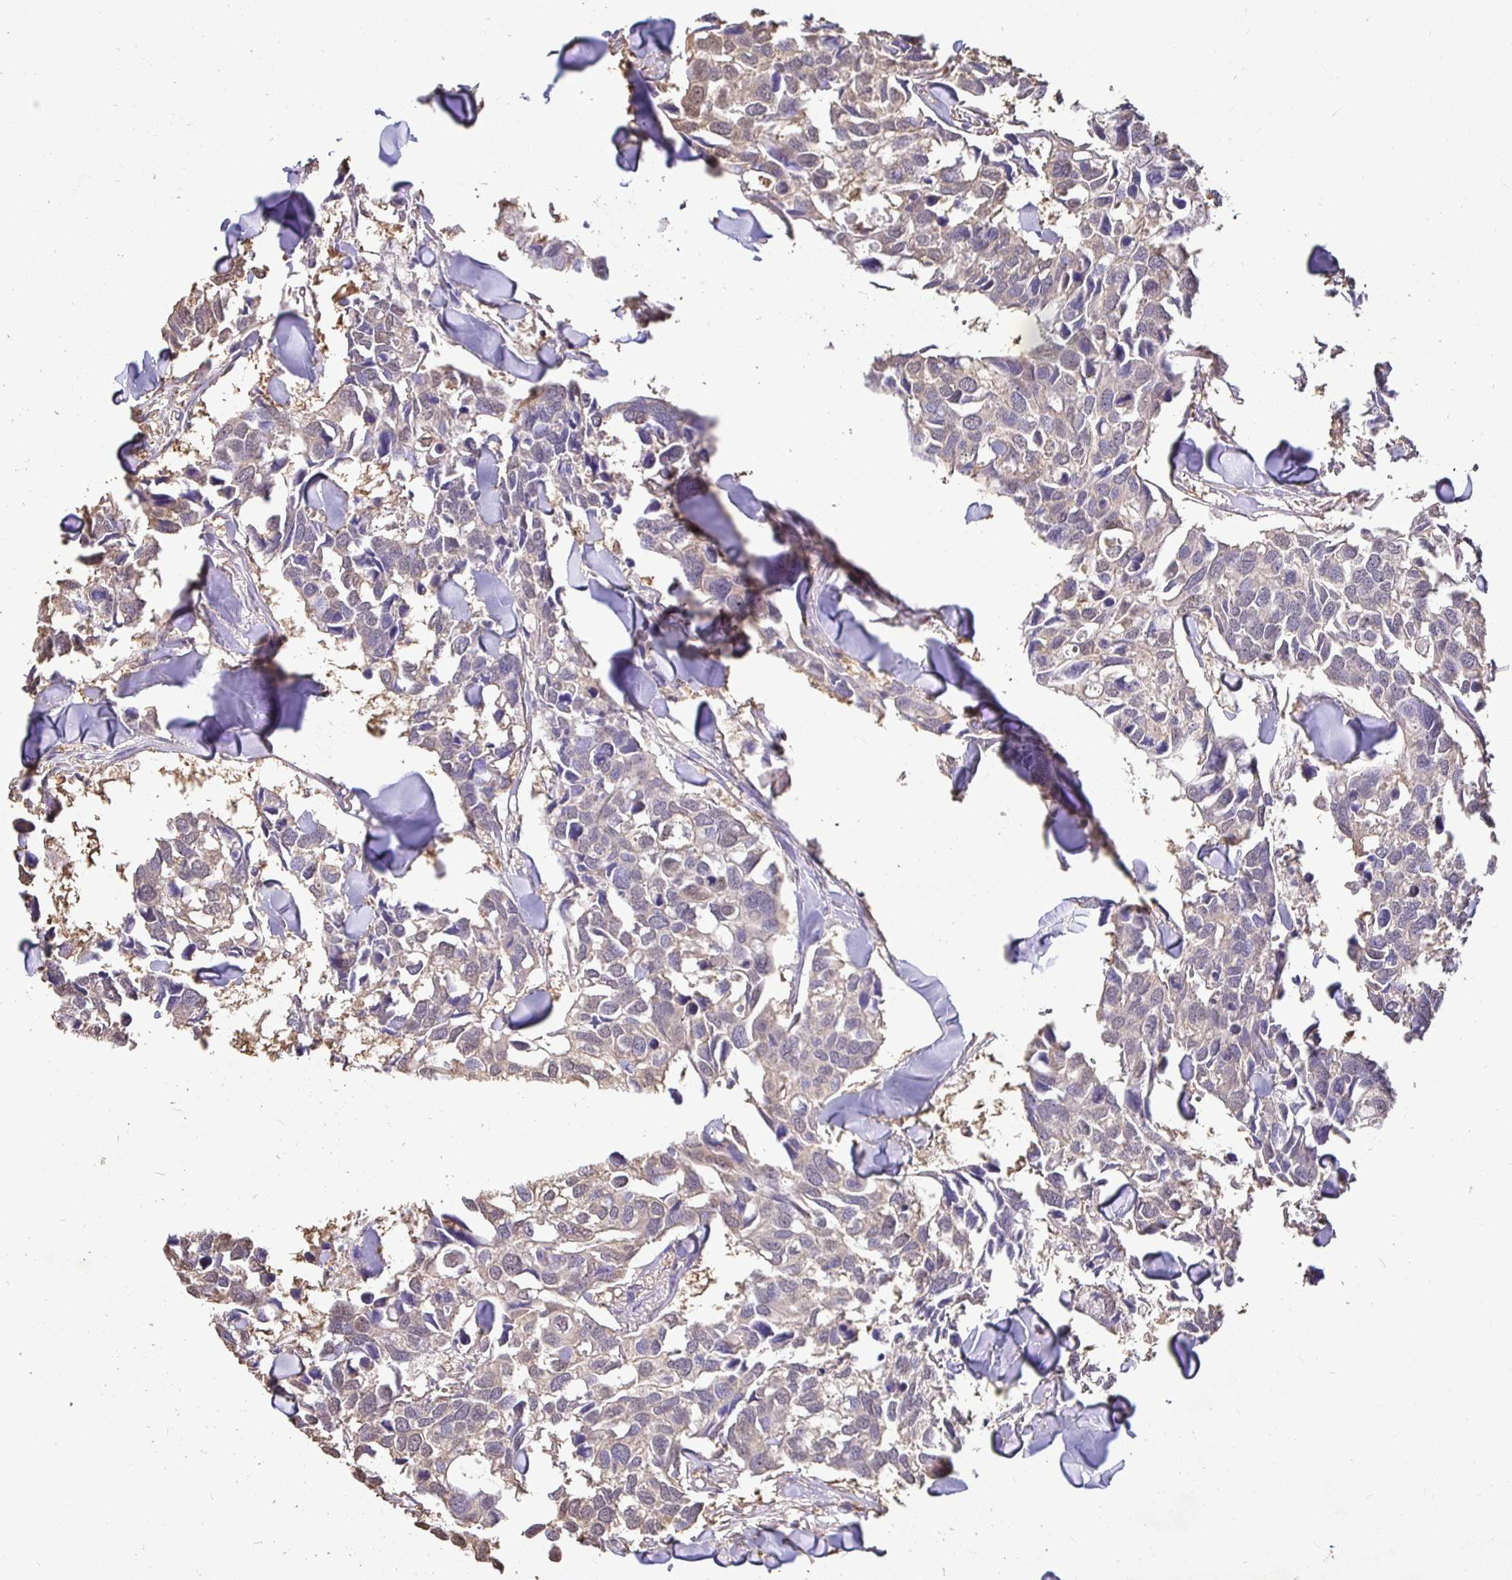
{"staining": {"intensity": "negative", "quantity": "none", "location": "none"}, "tissue": "breast cancer", "cell_type": "Tumor cells", "image_type": "cancer", "snomed": [{"axis": "morphology", "description": "Duct carcinoma"}, {"axis": "topography", "description": "Breast"}], "caption": "Tumor cells show no significant protein positivity in breast intraductal carcinoma.", "gene": "MAPK8IP3", "patient": {"sex": "female", "age": 83}}